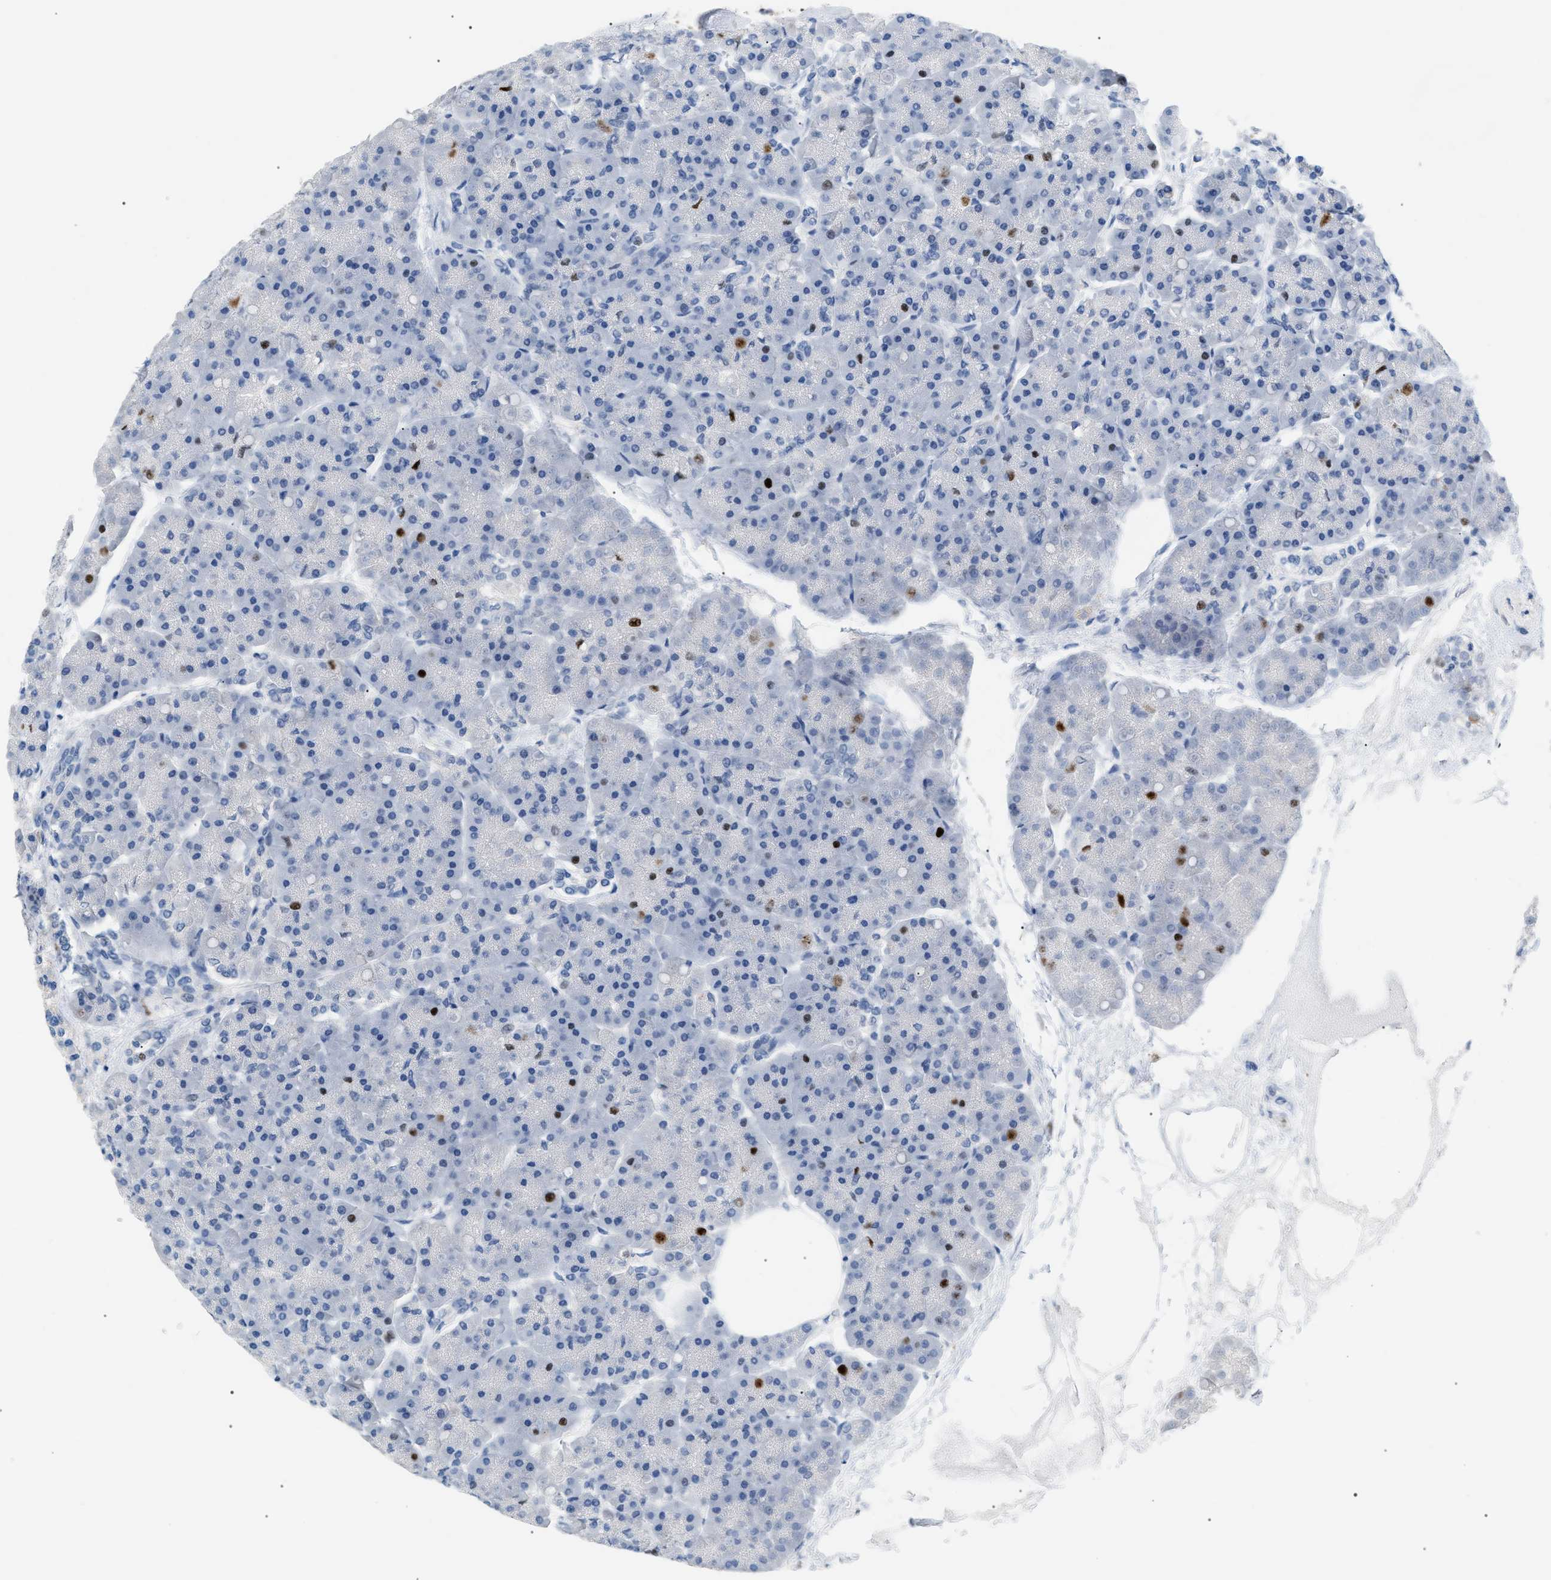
{"staining": {"intensity": "strong", "quantity": "<25%", "location": "nuclear"}, "tissue": "pancreas", "cell_type": "Exocrine glandular cells", "image_type": "normal", "snomed": [{"axis": "morphology", "description": "Normal tissue, NOS"}, {"axis": "topography", "description": "Pancreas"}], "caption": "Protein staining of normal pancreas reveals strong nuclear positivity in about <25% of exocrine glandular cells. (DAB (3,3'-diaminobenzidine) IHC, brown staining for protein, blue staining for nuclei).", "gene": "MCM7", "patient": {"sex": "female", "age": 70}}